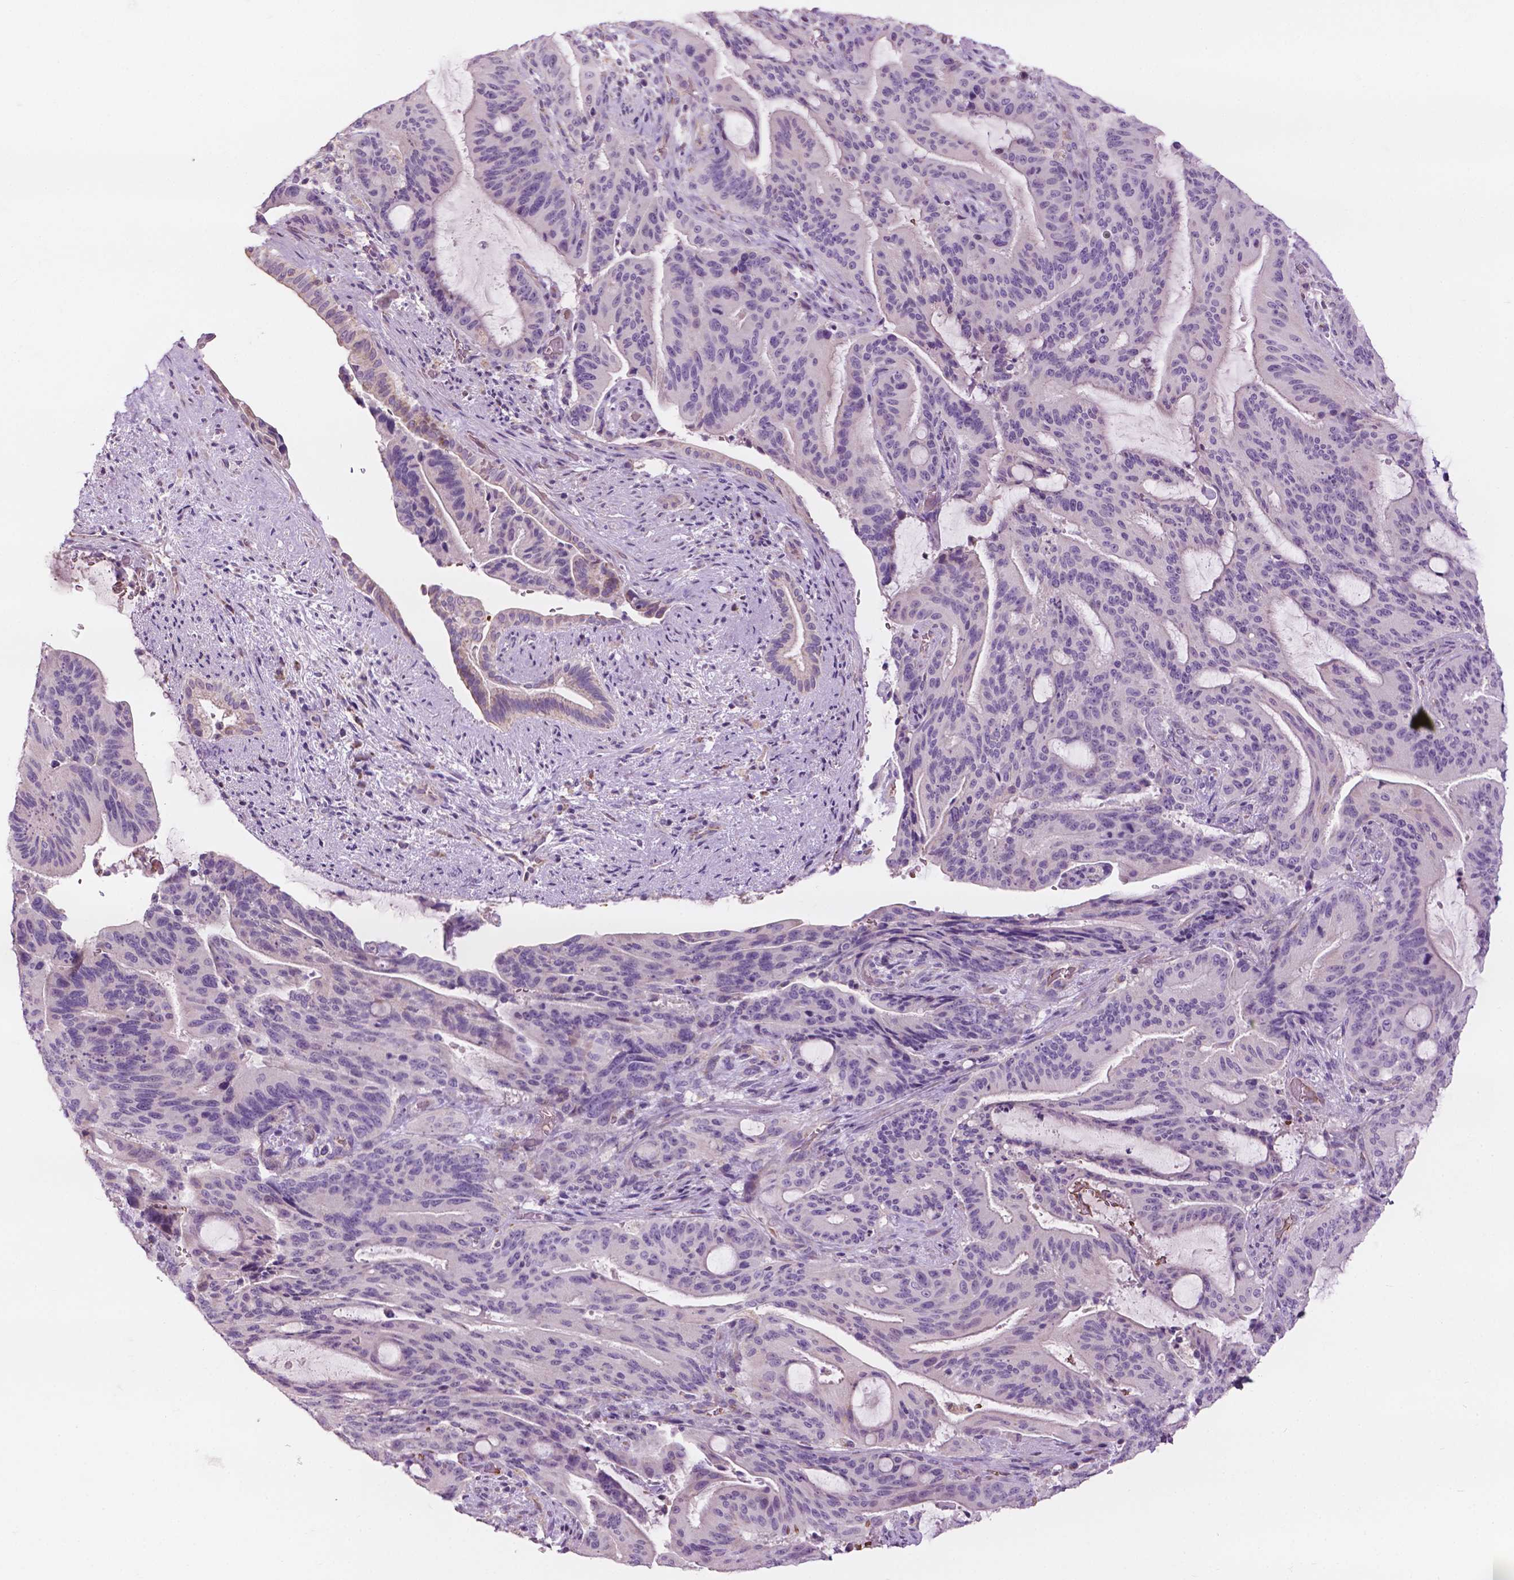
{"staining": {"intensity": "negative", "quantity": "none", "location": "none"}, "tissue": "liver cancer", "cell_type": "Tumor cells", "image_type": "cancer", "snomed": [{"axis": "morphology", "description": "Cholangiocarcinoma"}, {"axis": "topography", "description": "Liver"}], "caption": "Immunohistochemistry (IHC) image of neoplastic tissue: human liver cancer stained with DAB reveals no significant protein positivity in tumor cells.", "gene": "NDUFS1", "patient": {"sex": "female", "age": 73}}